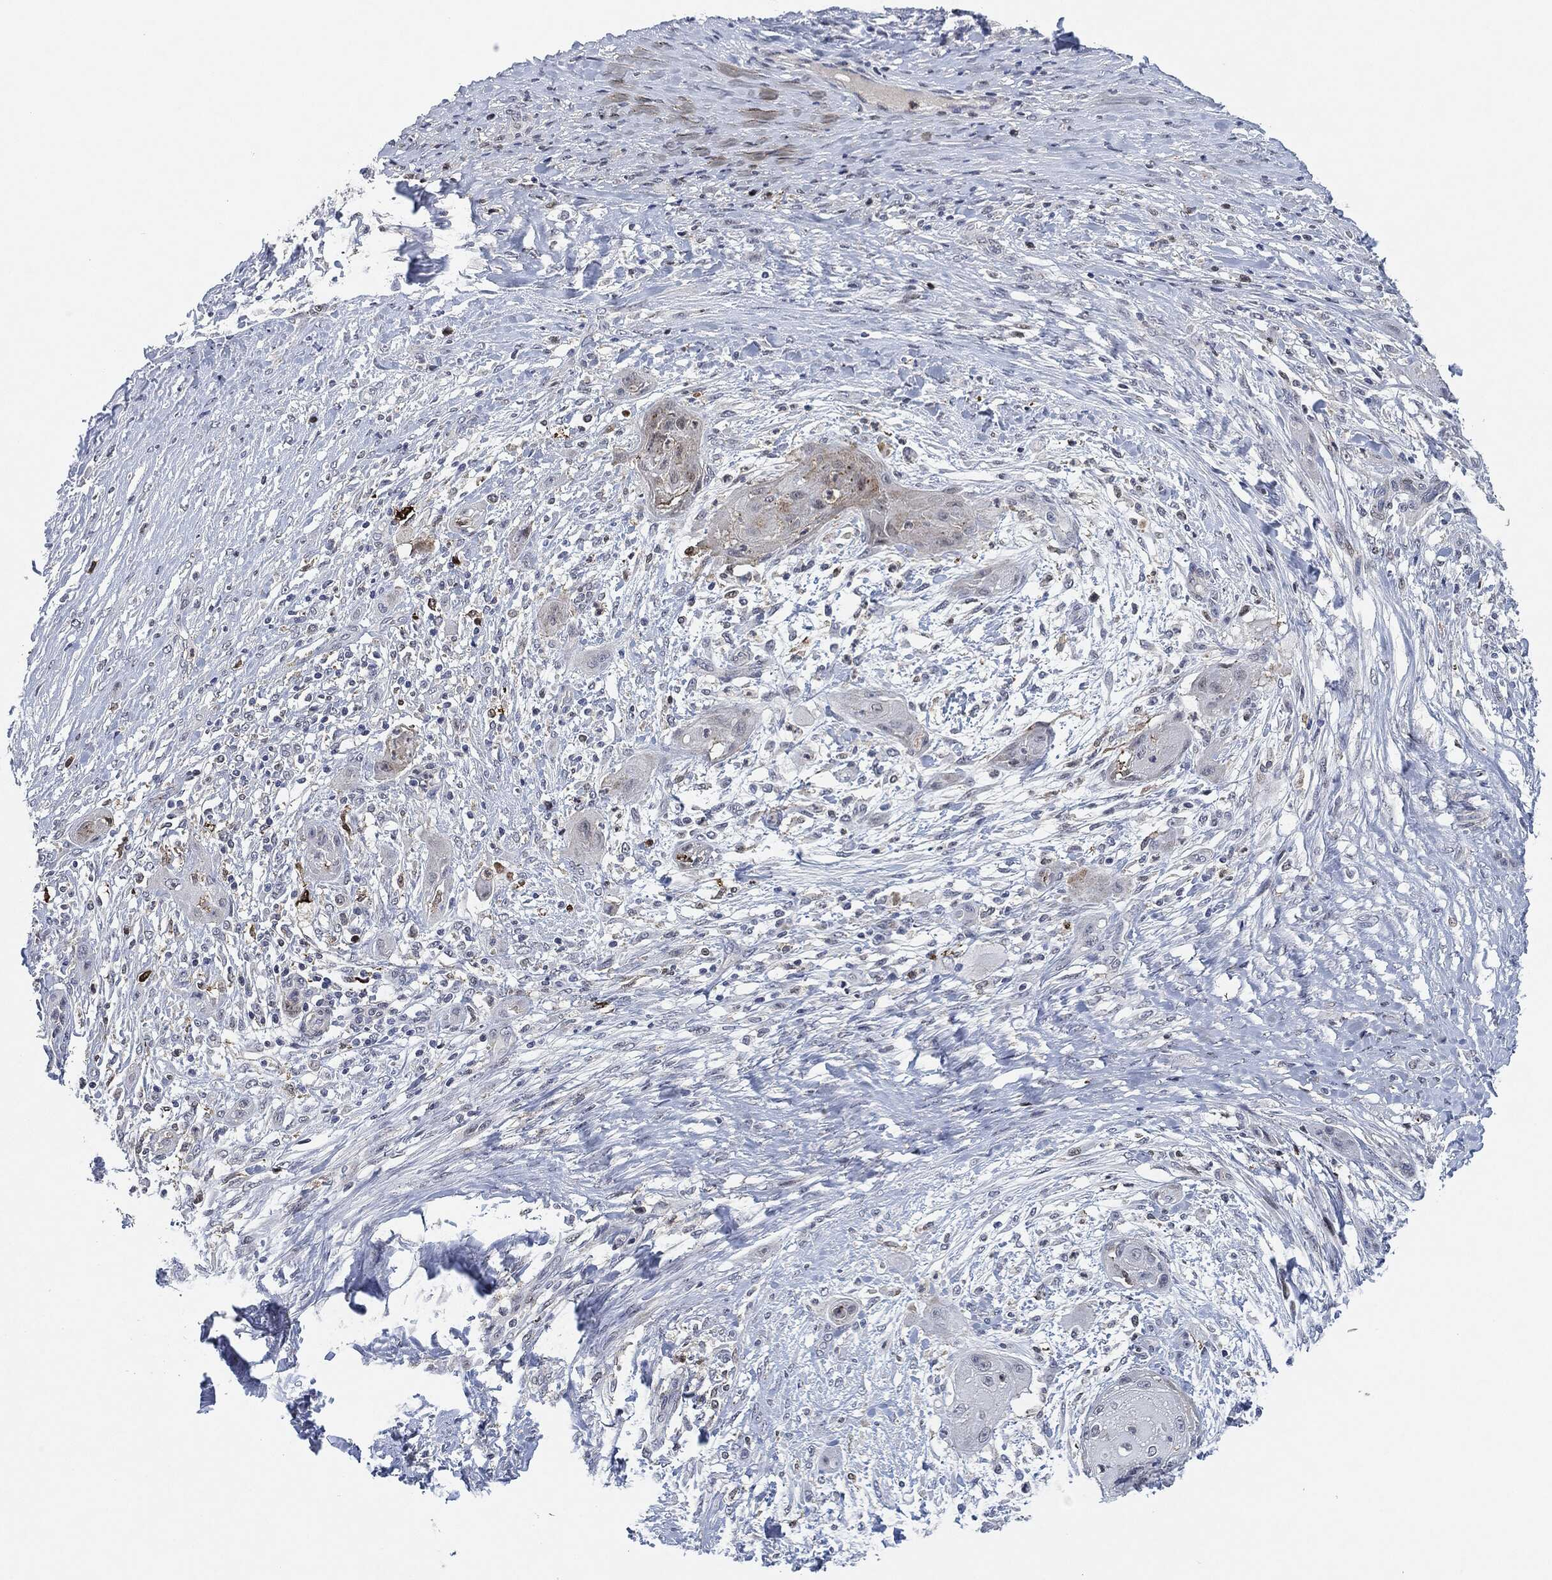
{"staining": {"intensity": "negative", "quantity": "none", "location": "none"}, "tissue": "skin cancer", "cell_type": "Tumor cells", "image_type": "cancer", "snomed": [{"axis": "morphology", "description": "Squamous cell carcinoma, NOS"}, {"axis": "topography", "description": "Skin"}], "caption": "IHC photomicrograph of neoplastic tissue: skin cancer stained with DAB (3,3'-diaminobenzidine) displays no significant protein staining in tumor cells.", "gene": "NANOS3", "patient": {"sex": "male", "age": 62}}